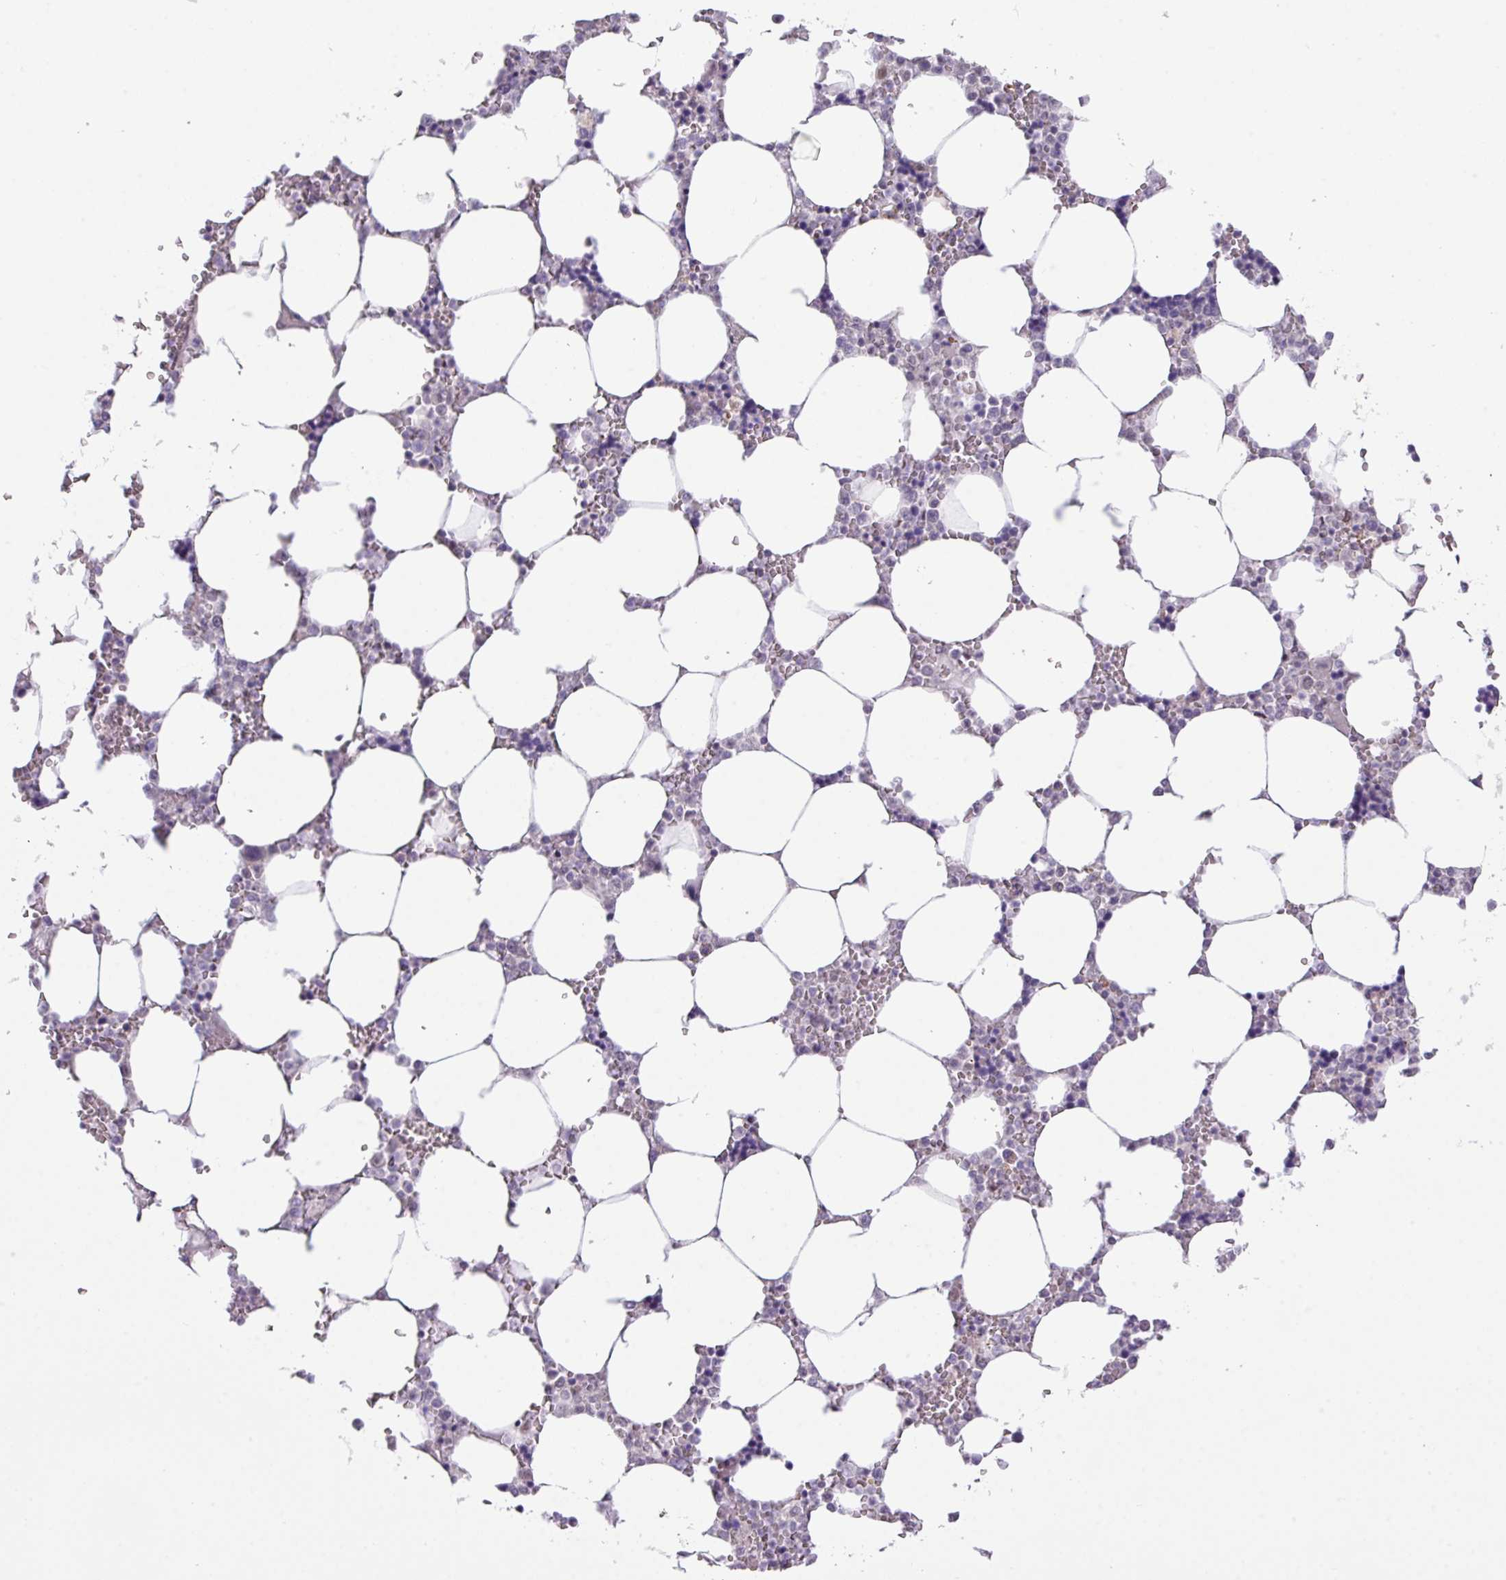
{"staining": {"intensity": "moderate", "quantity": "<25%", "location": "nuclear"}, "tissue": "bone marrow", "cell_type": "Hematopoietic cells", "image_type": "normal", "snomed": [{"axis": "morphology", "description": "Normal tissue, NOS"}, {"axis": "topography", "description": "Bone marrow"}], "caption": "Bone marrow stained with DAB IHC shows low levels of moderate nuclear expression in about <25% of hematopoietic cells.", "gene": "ANKRD13B", "patient": {"sex": "male", "age": 64}}